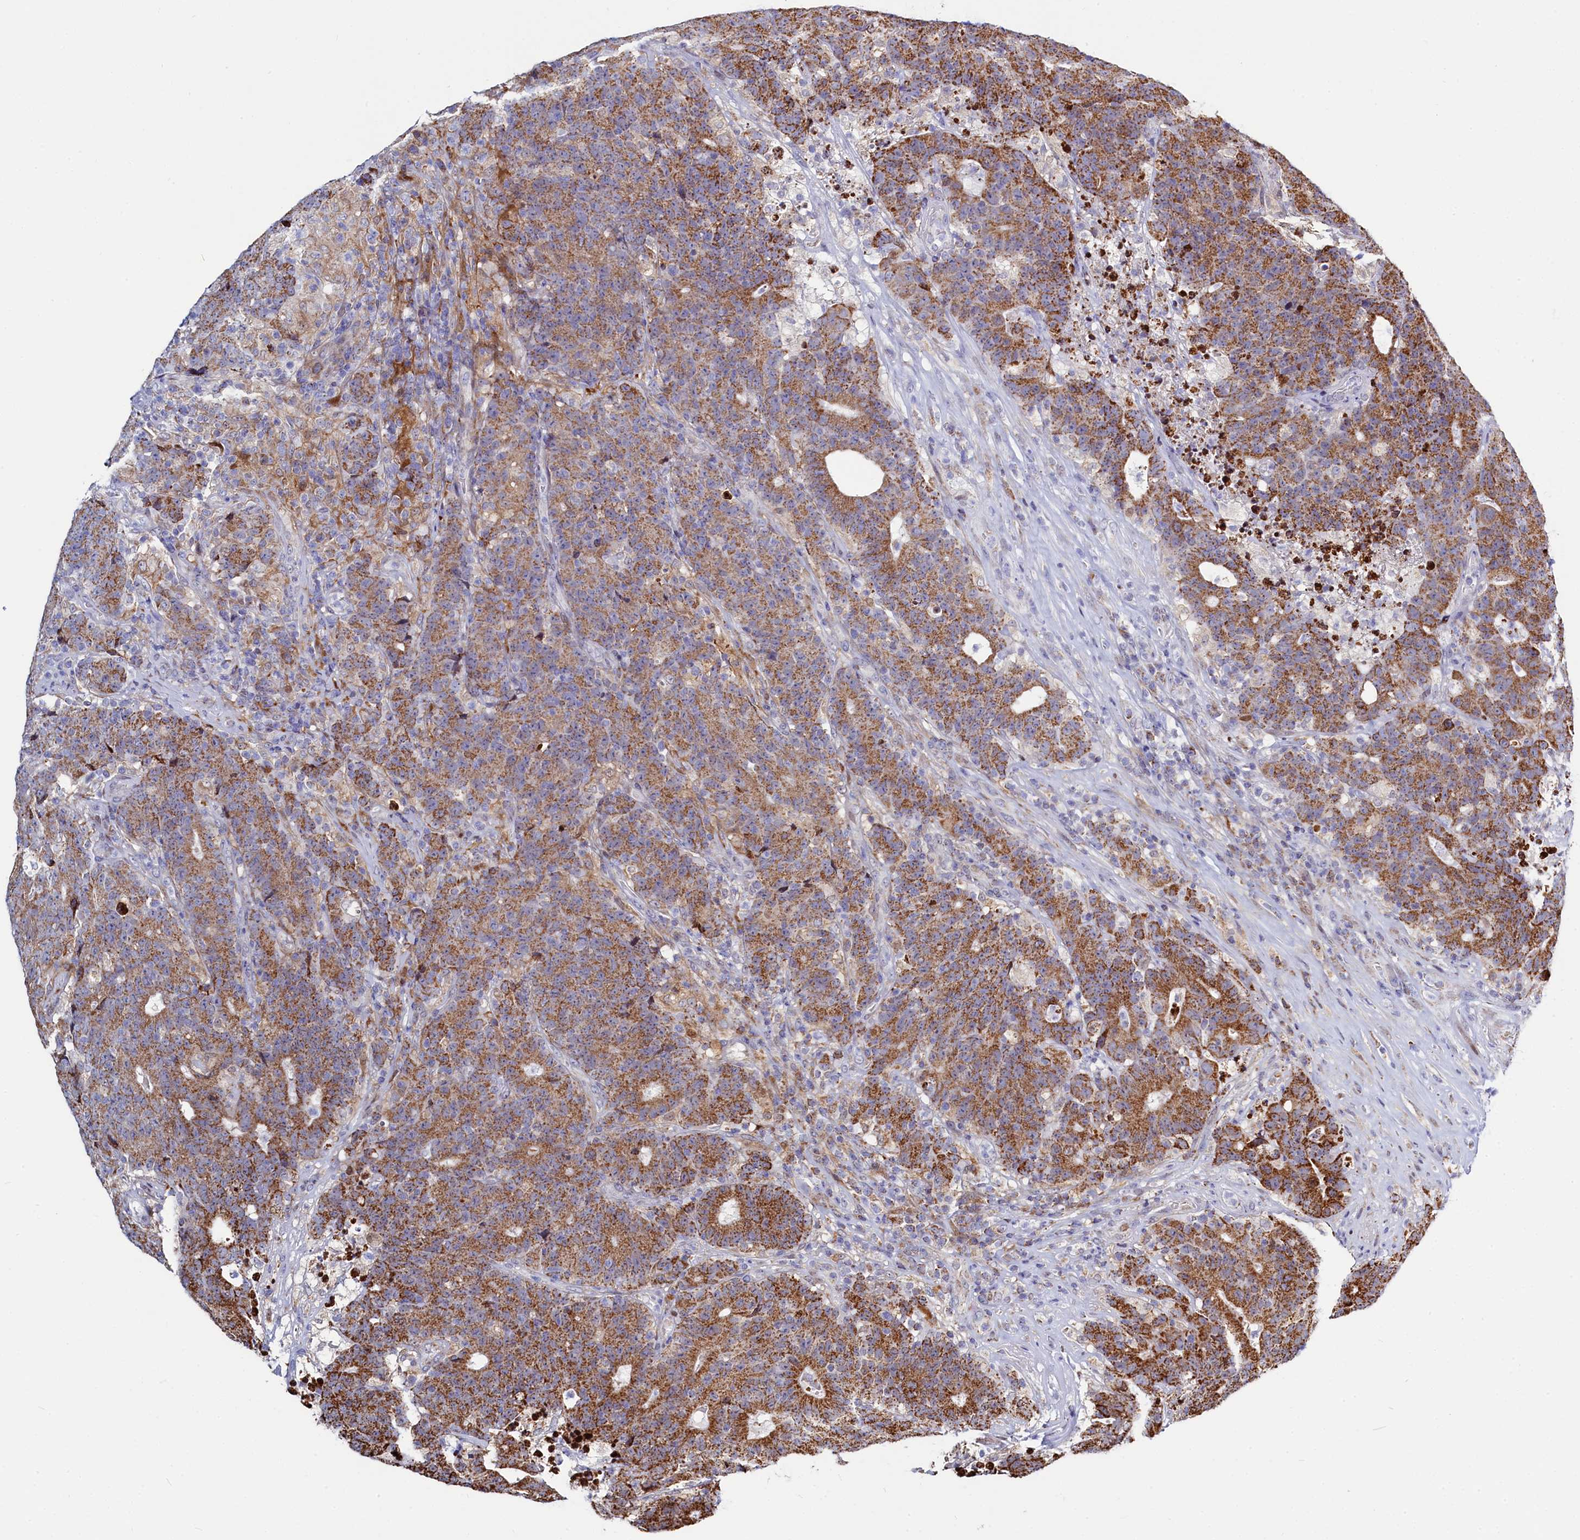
{"staining": {"intensity": "strong", "quantity": ">75%", "location": "cytoplasmic/membranous"}, "tissue": "colorectal cancer", "cell_type": "Tumor cells", "image_type": "cancer", "snomed": [{"axis": "morphology", "description": "Adenocarcinoma, NOS"}, {"axis": "topography", "description": "Colon"}], "caption": "High-power microscopy captured an immunohistochemistry image of colorectal cancer, revealing strong cytoplasmic/membranous staining in approximately >75% of tumor cells.", "gene": "HDGFL3", "patient": {"sex": "female", "age": 75}}